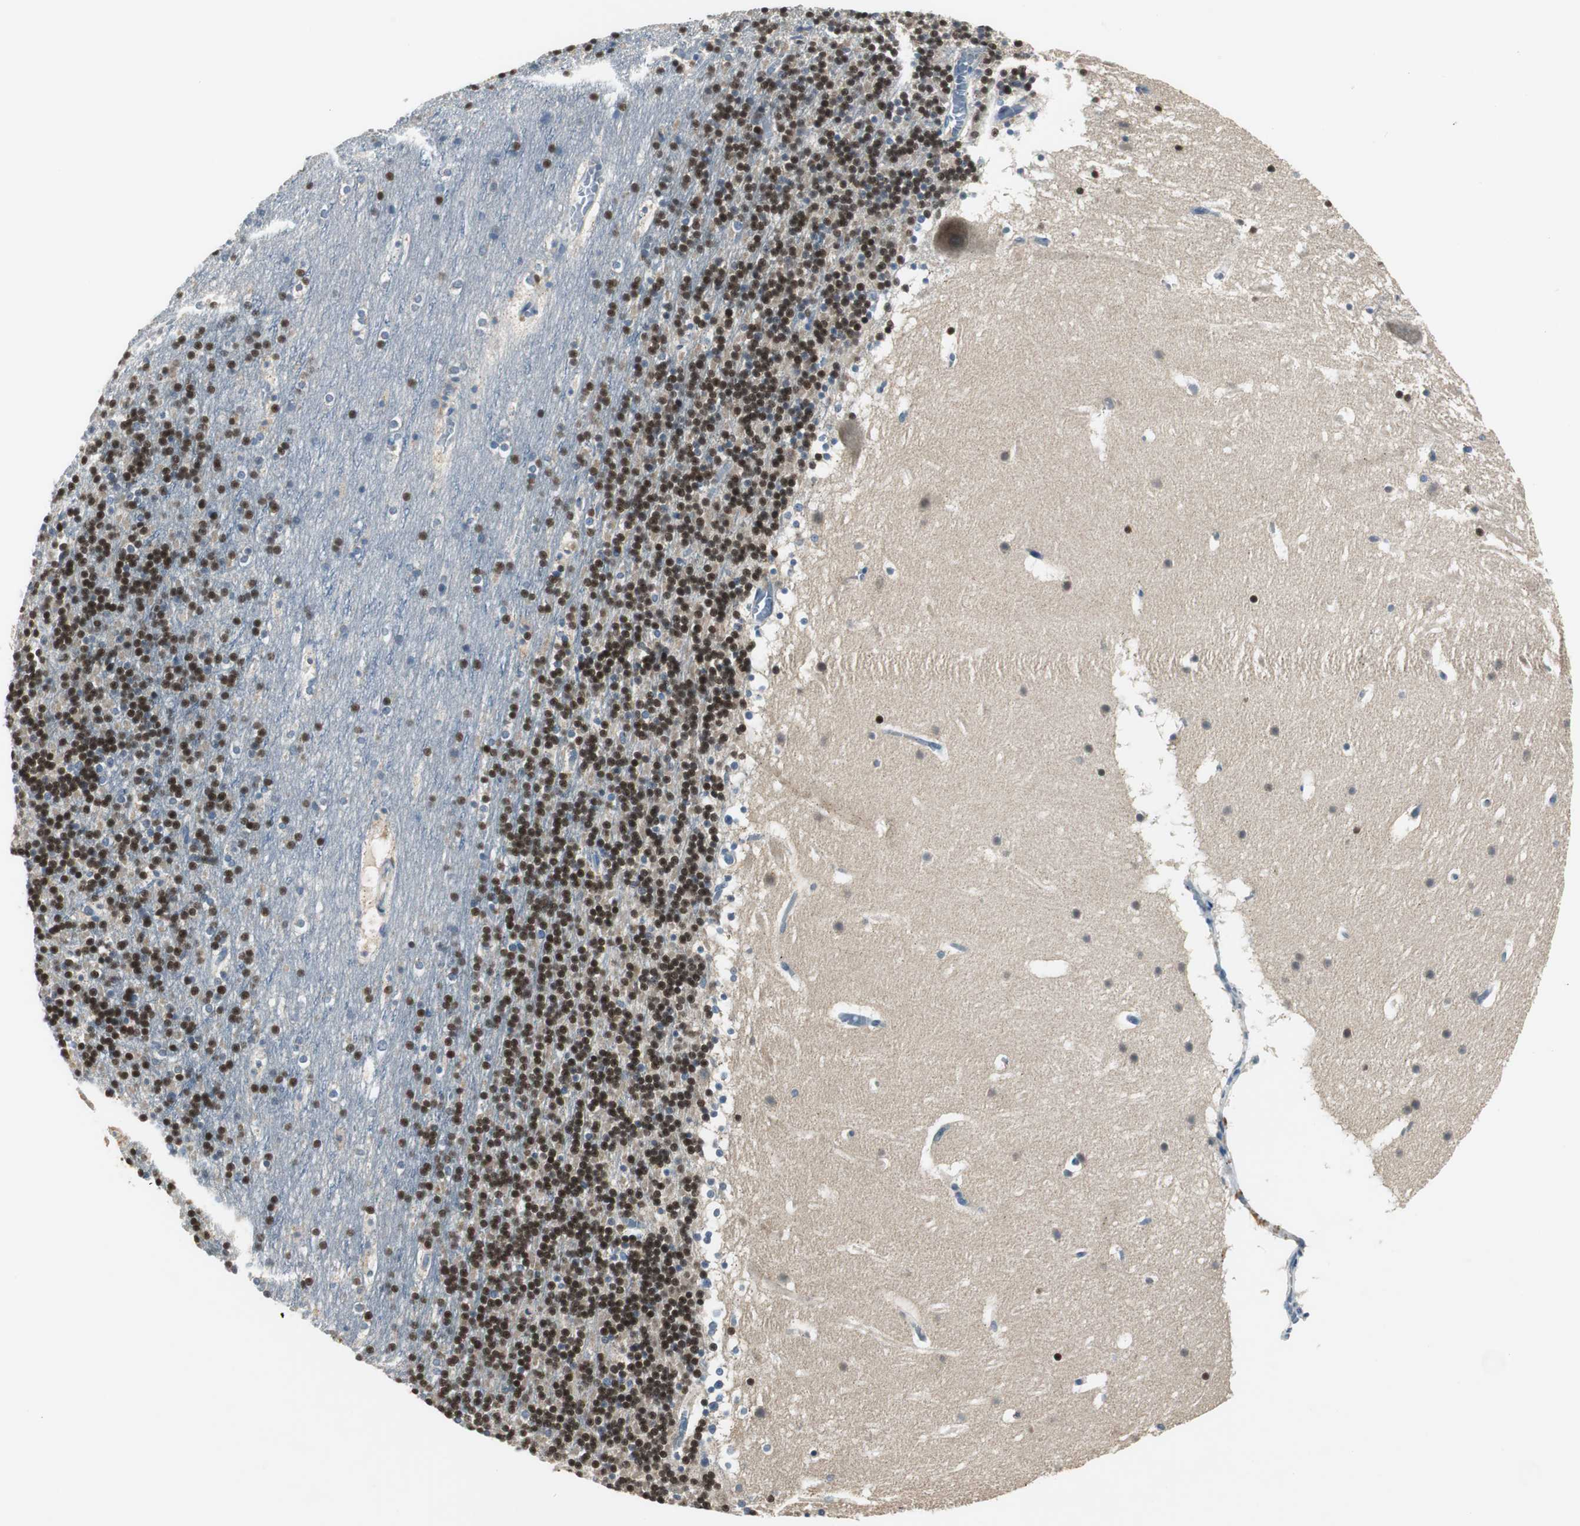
{"staining": {"intensity": "moderate", "quantity": ">75%", "location": "nuclear"}, "tissue": "cerebellum", "cell_type": "Cells in granular layer", "image_type": "normal", "snomed": [{"axis": "morphology", "description": "Normal tissue, NOS"}, {"axis": "topography", "description": "Cerebellum"}], "caption": "Protein expression analysis of benign human cerebellum reveals moderate nuclear staining in about >75% of cells in granular layer.", "gene": "MYT1", "patient": {"sex": "male", "age": 45}}